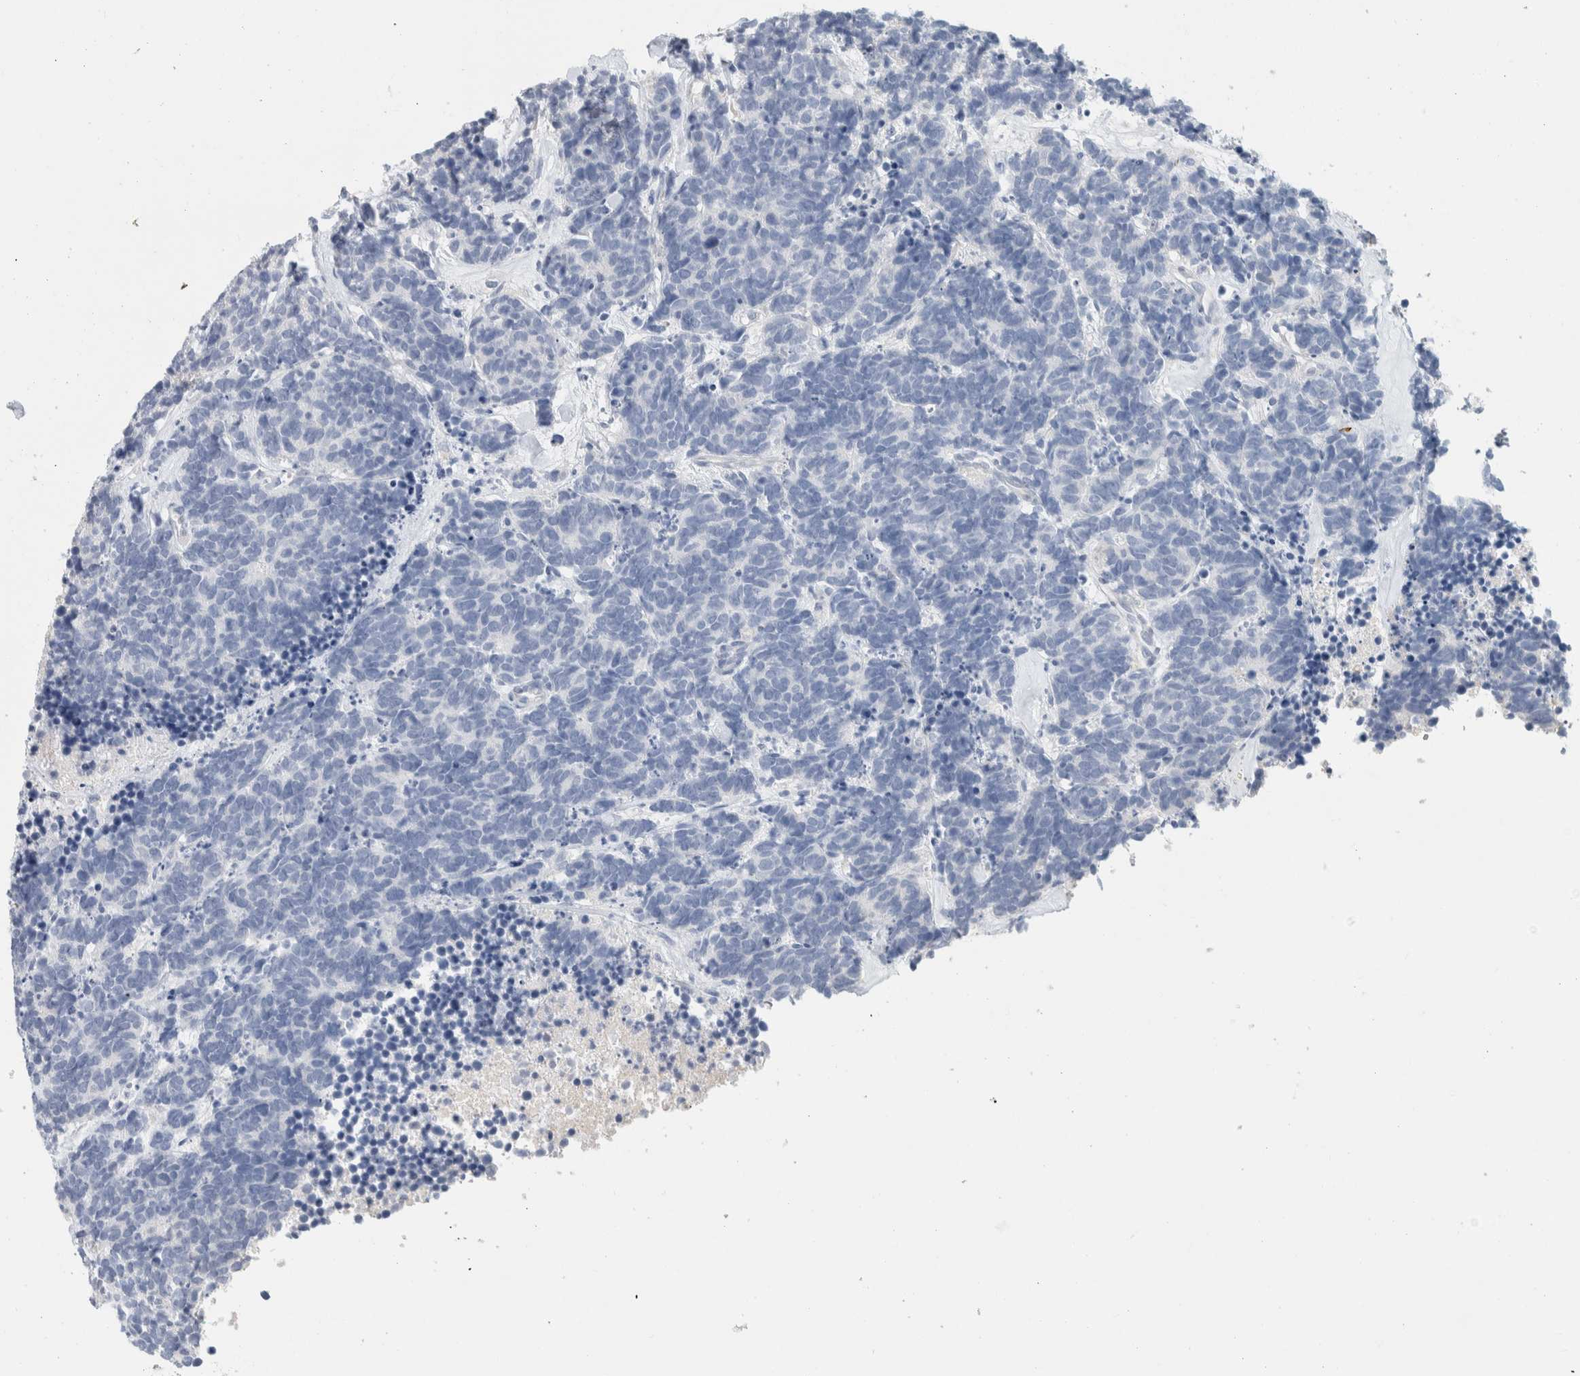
{"staining": {"intensity": "negative", "quantity": "none", "location": "none"}, "tissue": "carcinoid", "cell_type": "Tumor cells", "image_type": "cancer", "snomed": [{"axis": "morphology", "description": "Carcinoma, NOS"}, {"axis": "morphology", "description": "Carcinoid, malignant, NOS"}, {"axis": "topography", "description": "Urinary bladder"}], "caption": "A histopathology image of human carcinoid is negative for staining in tumor cells.", "gene": "CA1", "patient": {"sex": "male", "age": 57}}